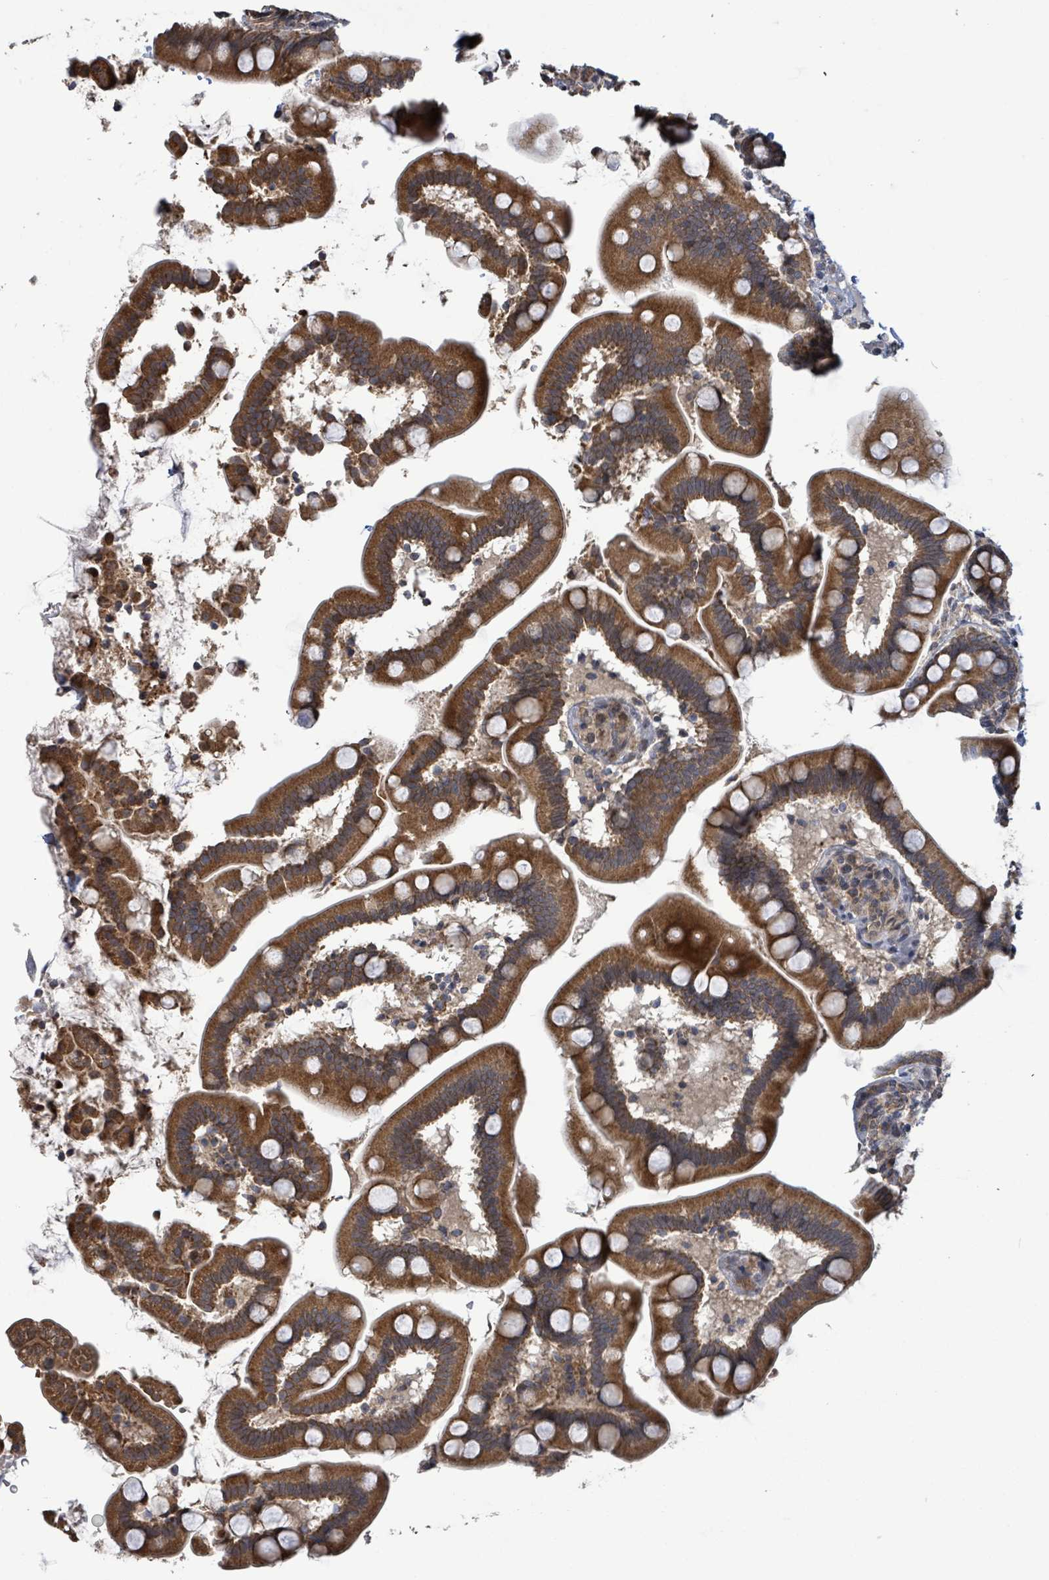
{"staining": {"intensity": "strong", "quantity": ">75%", "location": "cytoplasmic/membranous"}, "tissue": "small intestine", "cell_type": "Glandular cells", "image_type": "normal", "snomed": [{"axis": "morphology", "description": "Normal tissue, NOS"}, {"axis": "topography", "description": "Small intestine"}], "caption": "Small intestine stained with a brown dye exhibits strong cytoplasmic/membranous positive positivity in approximately >75% of glandular cells.", "gene": "COQ6", "patient": {"sex": "female", "age": 64}}